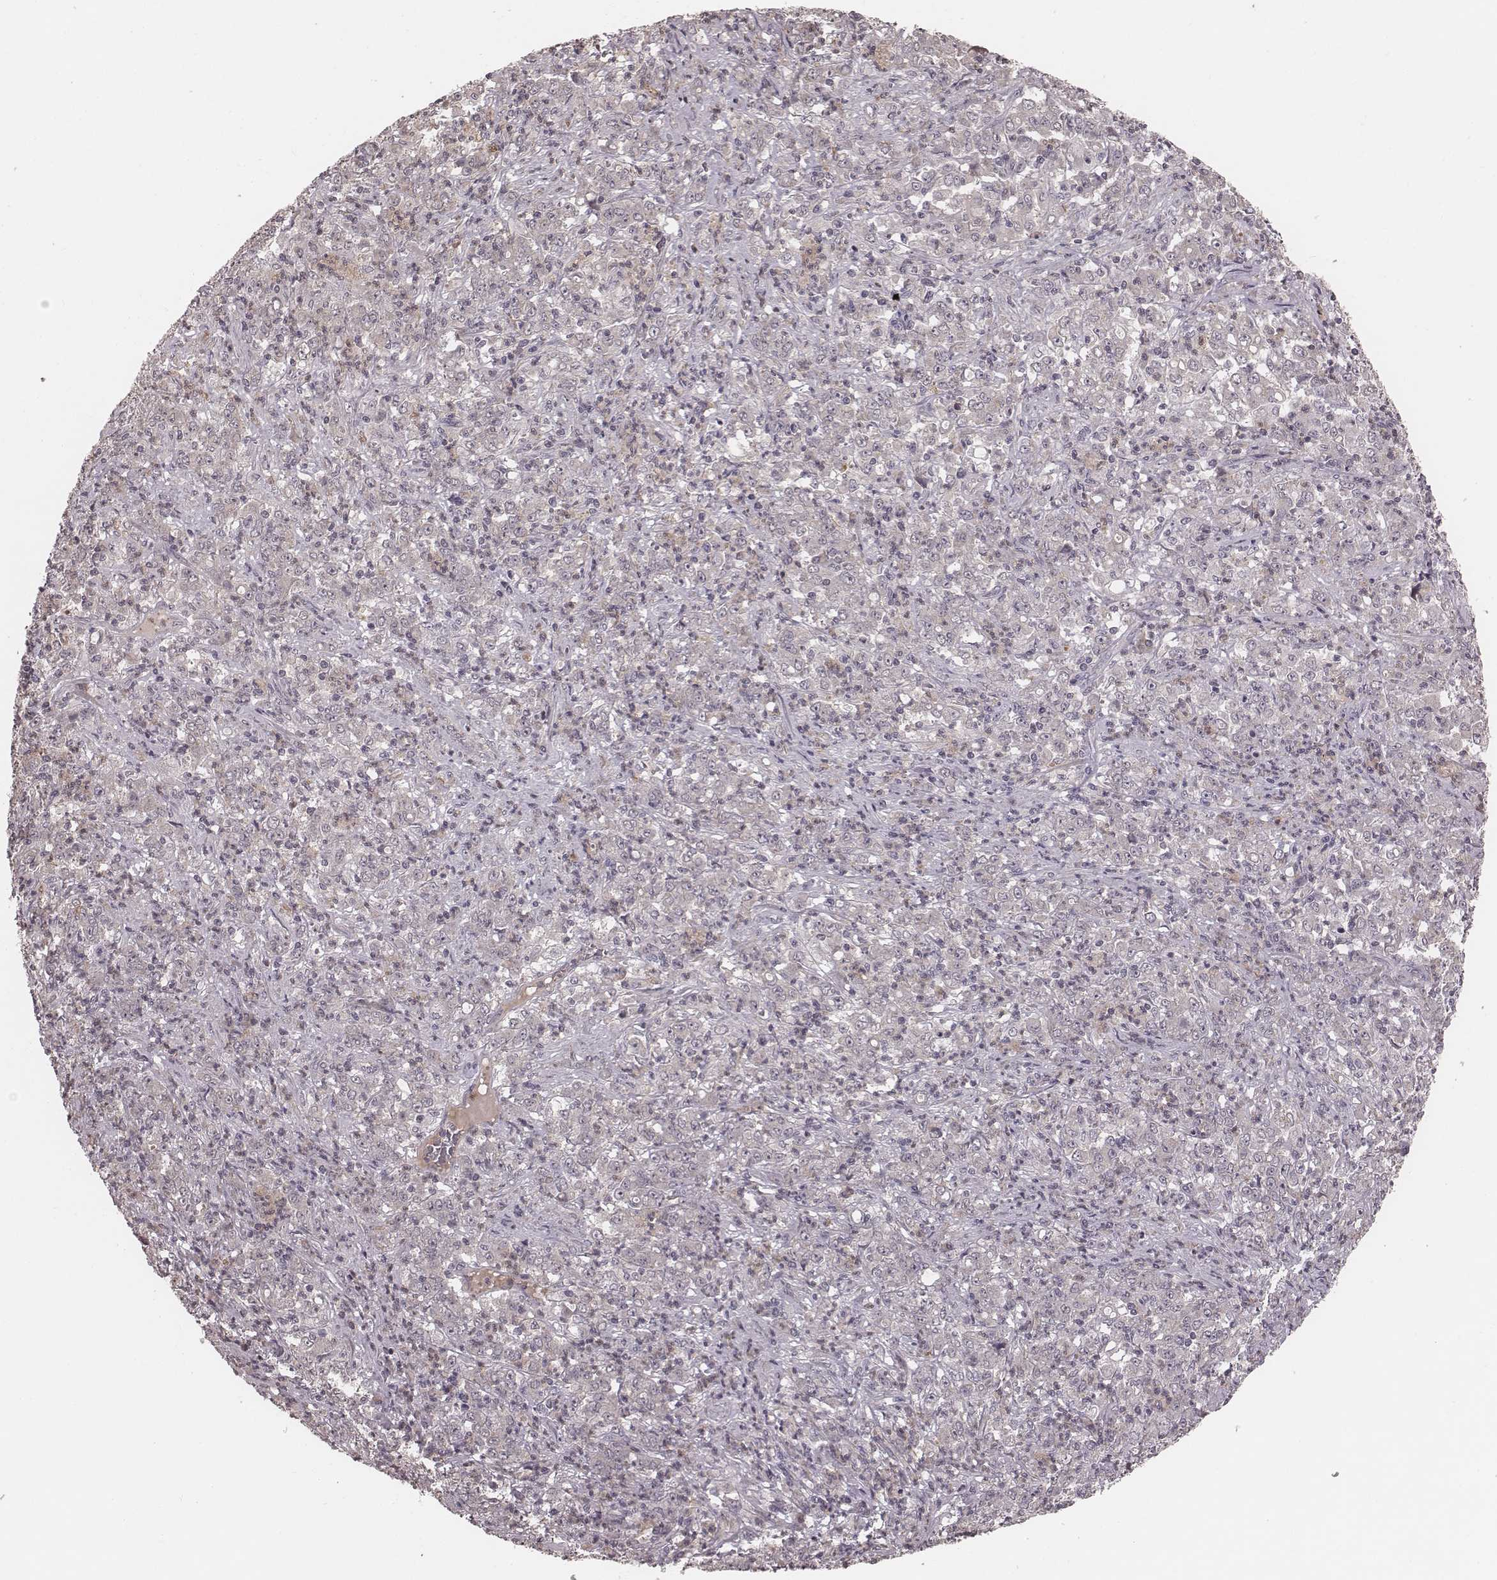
{"staining": {"intensity": "negative", "quantity": "none", "location": "none"}, "tissue": "stomach cancer", "cell_type": "Tumor cells", "image_type": "cancer", "snomed": [{"axis": "morphology", "description": "Adenocarcinoma, NOS"}, {"axis": "topography", "description": "Stomach, lower"}], "caption": "IHC image of stomach cancer stained for a protein (brown), which shows no expression in tumor cells. The staining is performed using DAB (3,3'-diaminobenzidine) brown chromogen with nuclei counter-stained in using hematoxylin.", "gene": "IL5", "patient": {"sex": "female", "age": 71}}